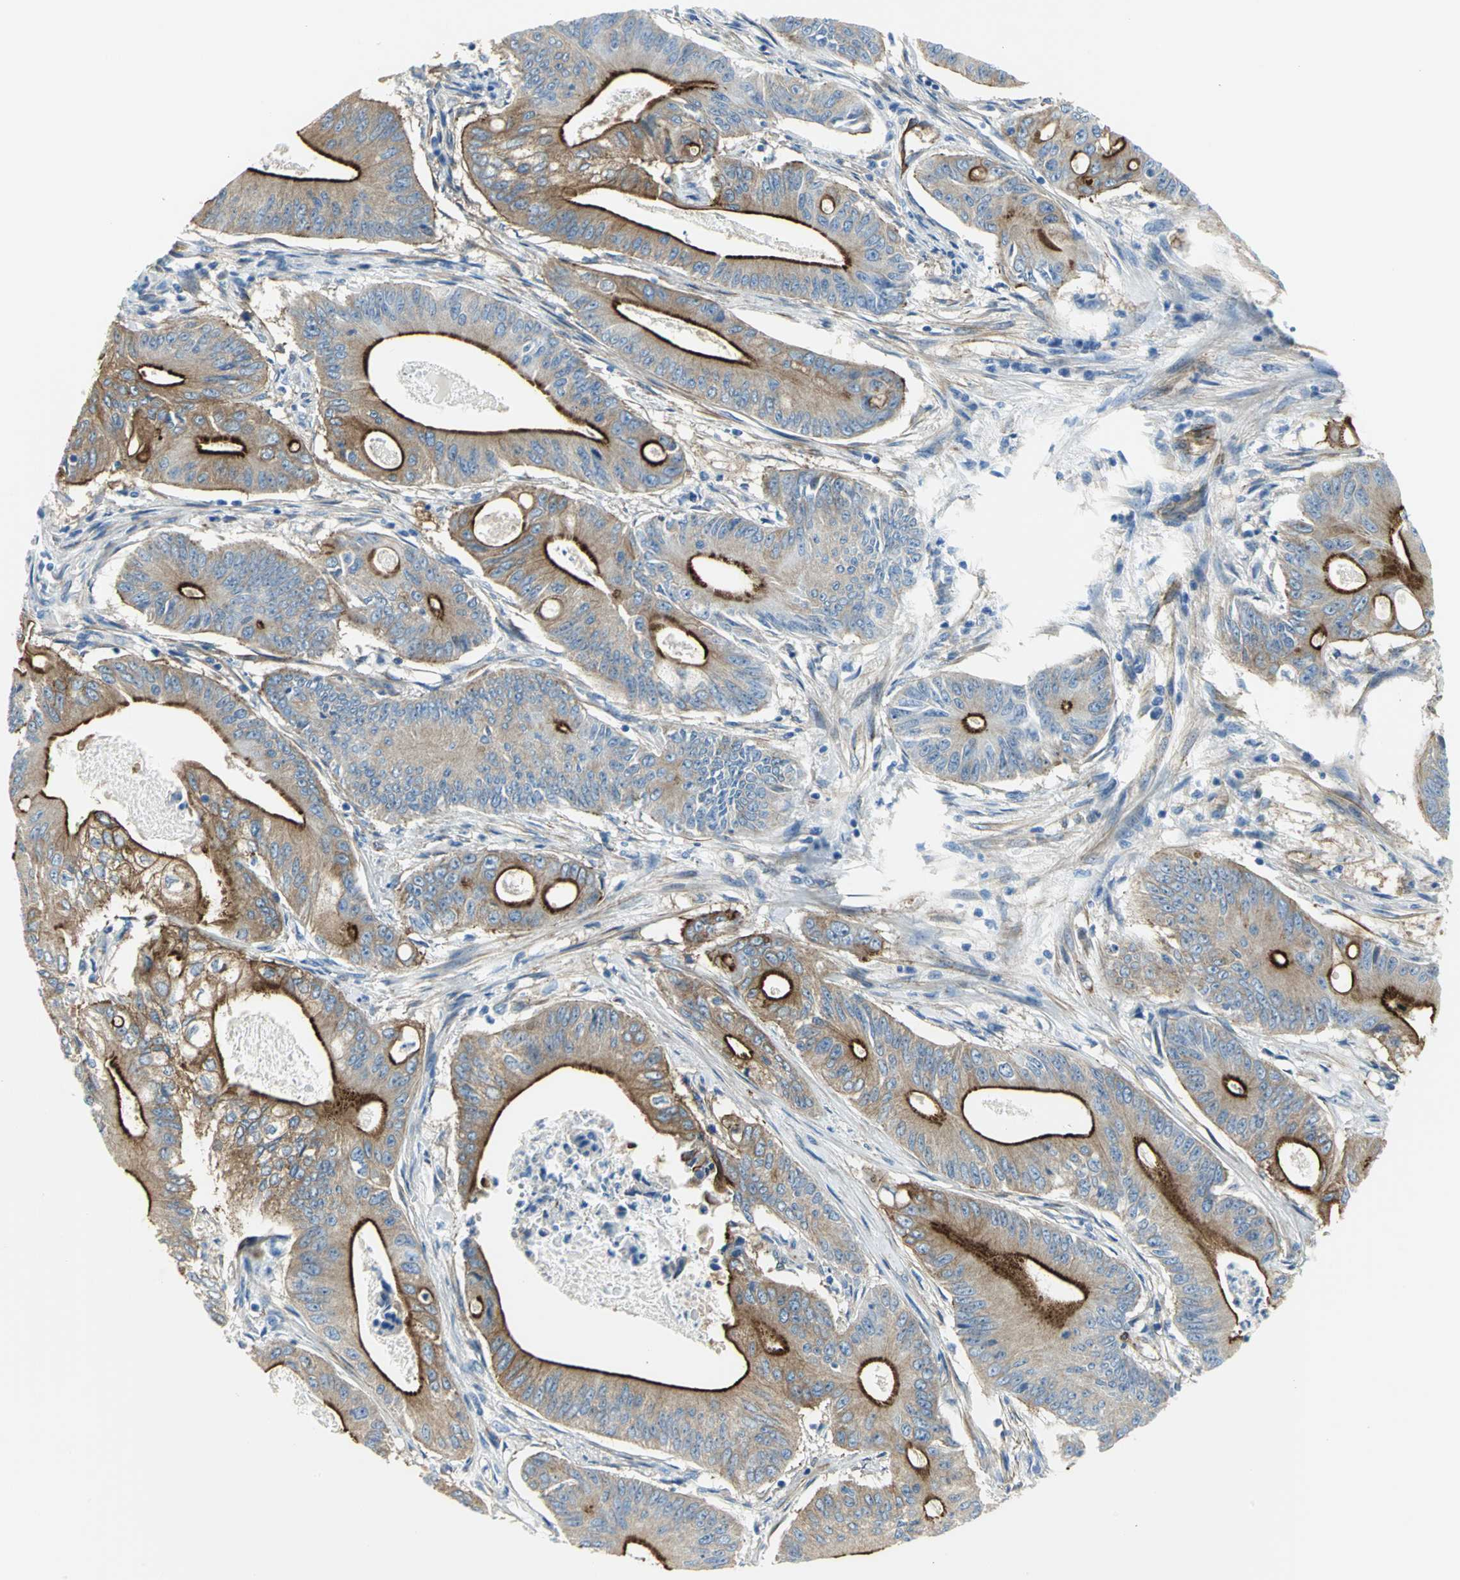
{"staining": {"intensity": "strong", "quantity": ">75%", "location": "cytoplasmic/membranous"}, "tissue": "pancreatic cancer", "cell_type": "Tumor cells", "image_type": "cancer", "snomed": [{"axis": "morphology", "description": "Normal tissue, NOS"}, {"axis": "topography", "description": "Lymph node"}], "caption": "Brown immunohistochemical staining in pancreatic cancer displays strong cytoplasmic/membranous expression in about >75% of tumor cells.", "gene": "FLNB", "patient": {"sex": "male", "age": 62}}